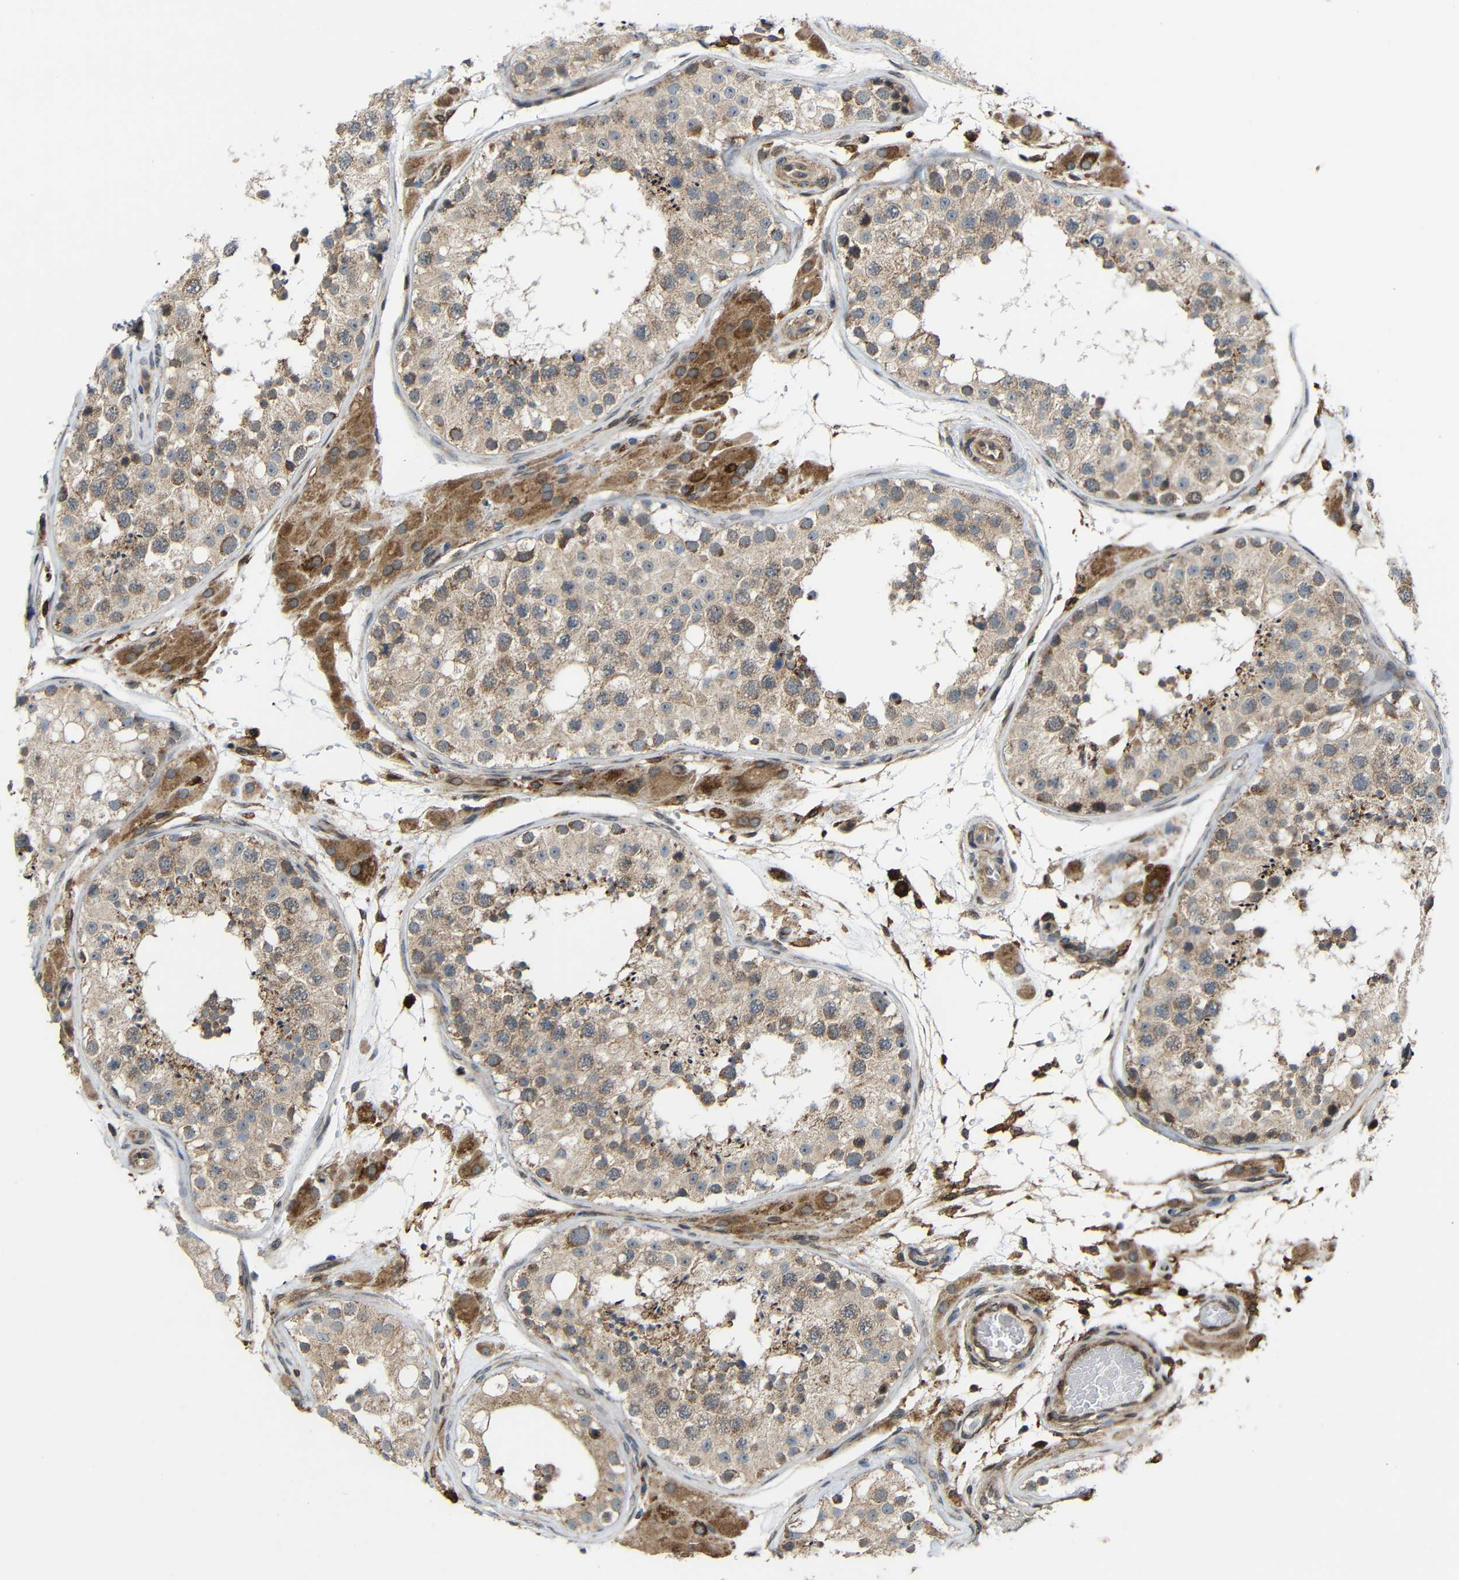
{"staining": {"intensity": "weak", "quantity": ">75%", "location": "cytoplasmic/membranous"}, "tissue": "testis", "cell_type": "Cells in seminiferous ducts", "image_type": "normal", "snomed": [{"axis": "morphology", "description": "Normal tissue, NOS"}, {"axis": "topography", "description": "Testis"}], "caption": "Cells in seminiferous ducts demonstrate weak cytoplasmic/membranous expression in about >75% of cells in benign testis.", "gene": "C1GALT1", "patient": {"sex": "male", "age": 26}}